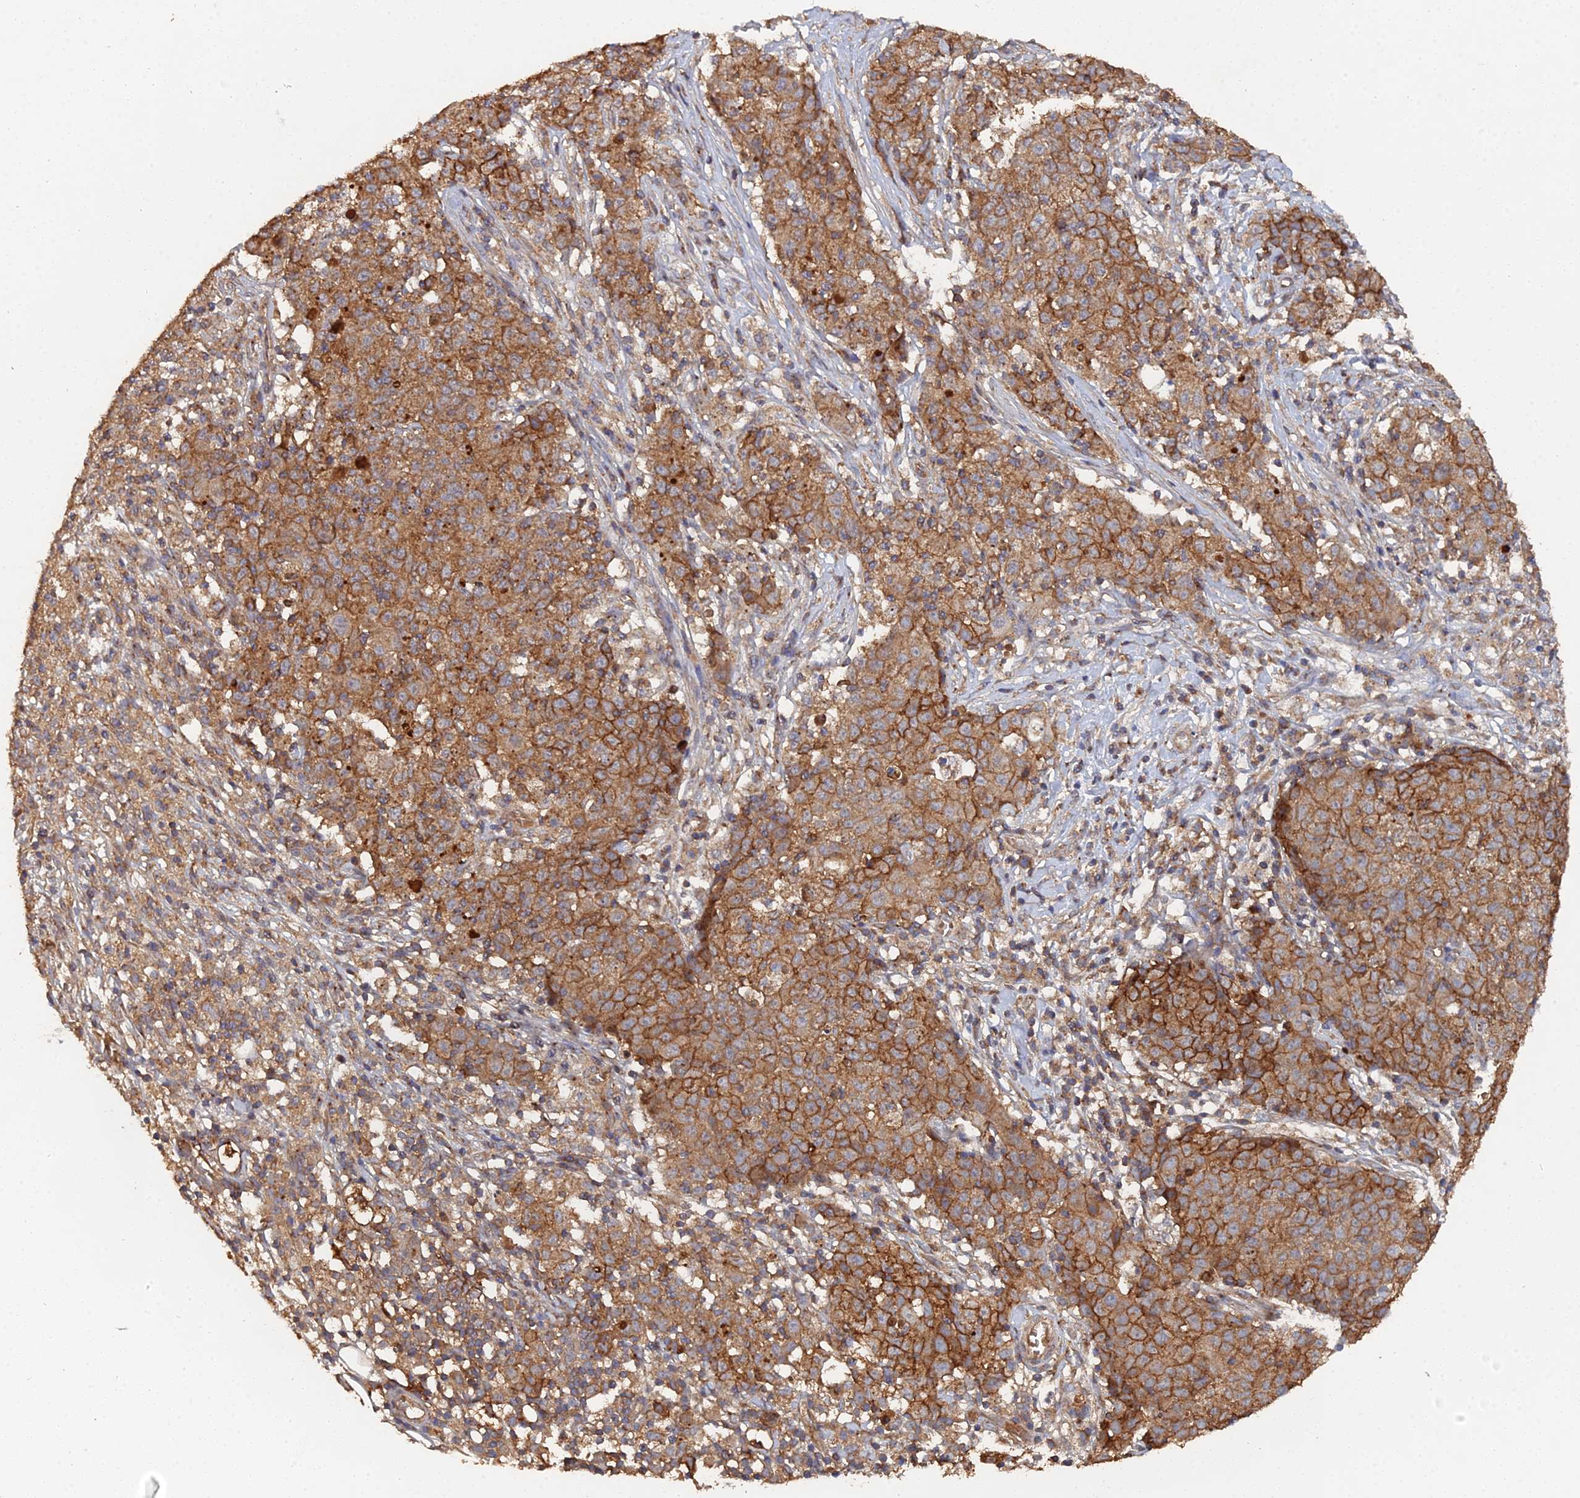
{"staining": {"intensity": "strong", "quantity": ">75%", "location": "cytoplasmic/membranous"}, "tissue": "ovarian cancer", "cell_type": "Tumor cells", "image_type": "cancer", "snomed": [{"axis": "morphology", "description": "Carcinoma, endometroid"}, {"axis": "topography", "description": "Ovary"}], "caption": "Ovarian cancer tissue displays strong cytoplasmic/membranous expression in approximately >75% of tumor cells", "gene": "SPANXN4", "patient": {"sex": "female", "age": 42}}